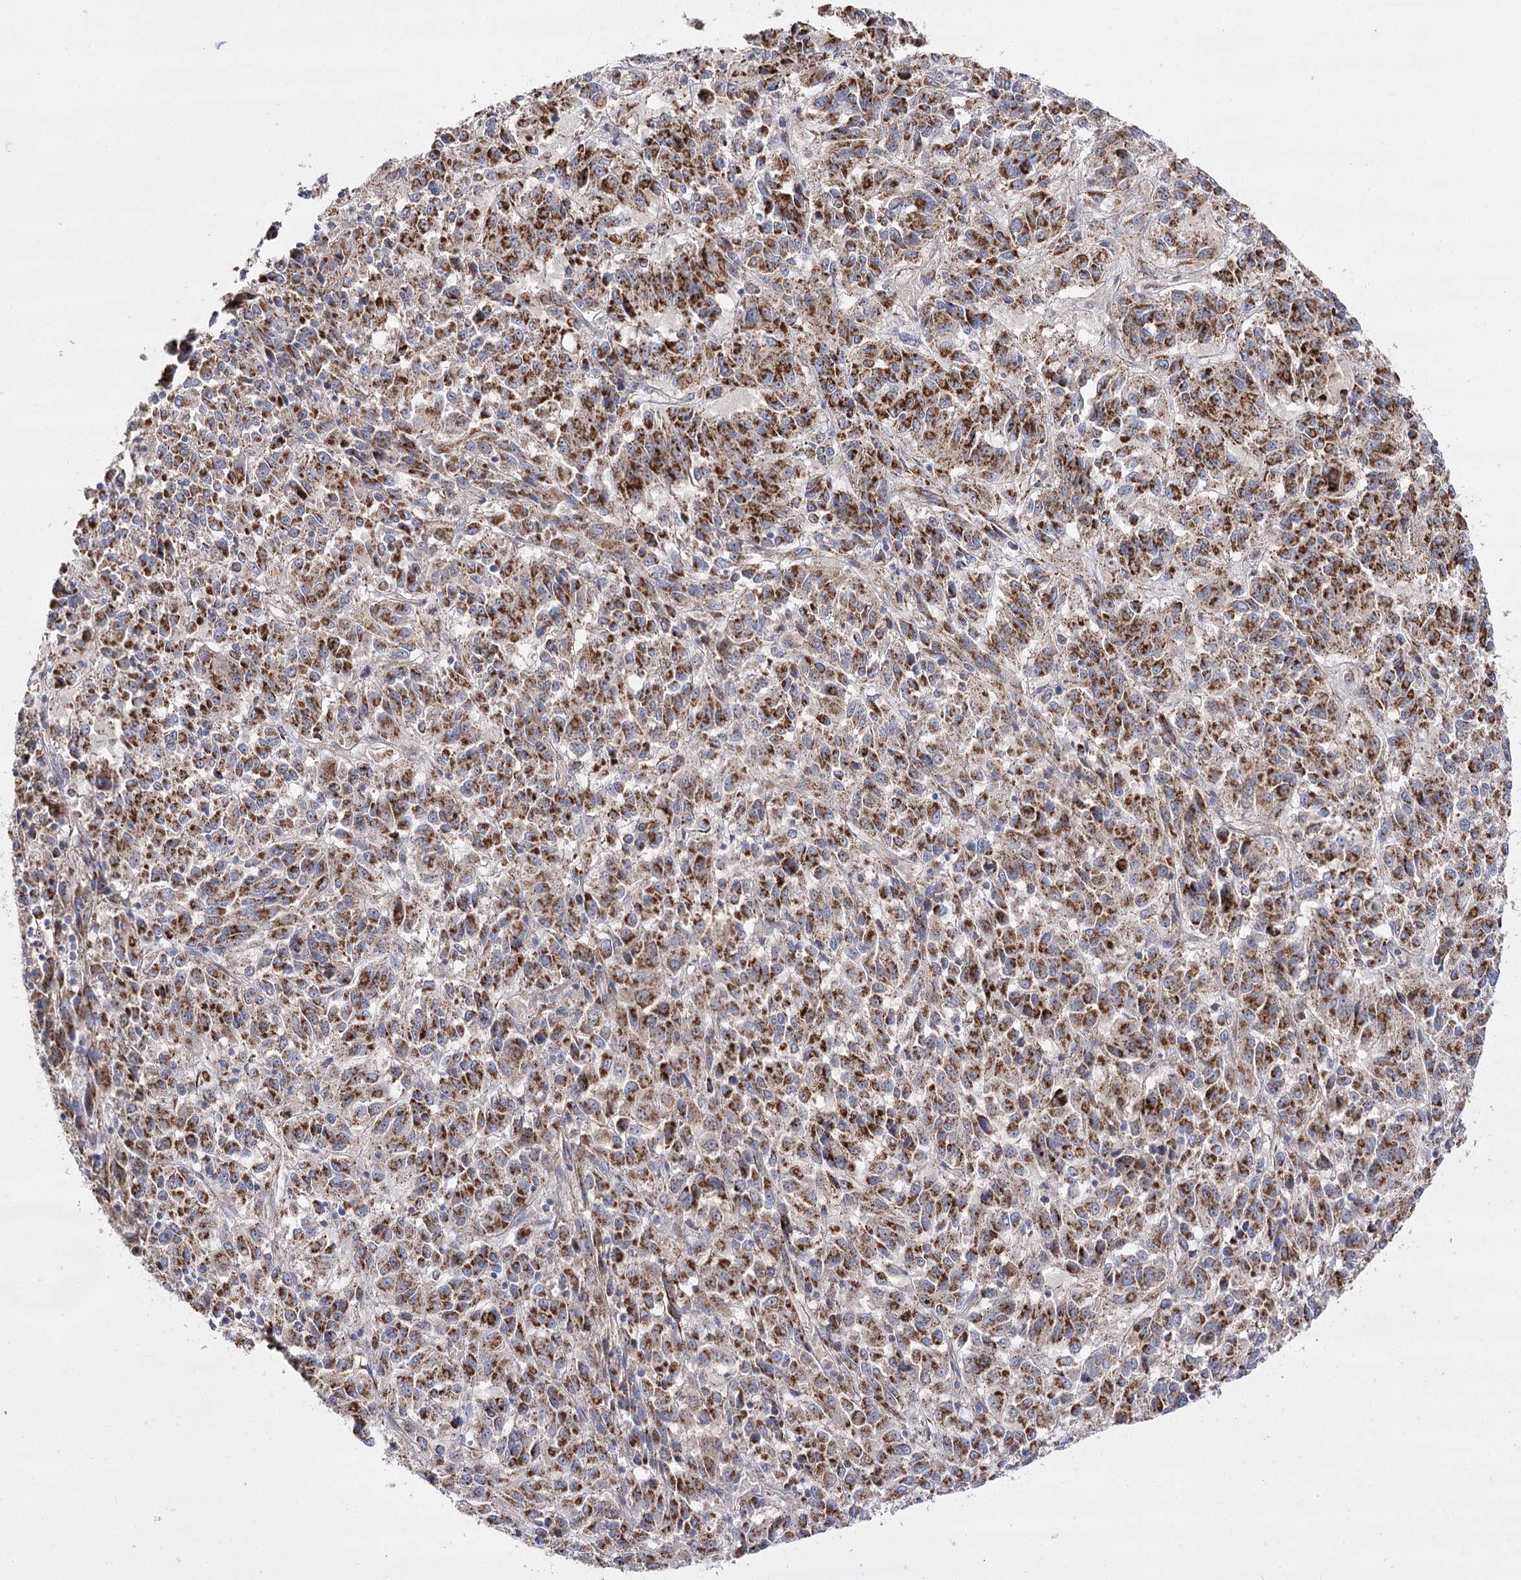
{"staining": {"intensity": "moderate", "quantity": ">75%", "location": "cytoplasmic/membranous"}, "tissue": "melanoma", "cell_type": "Tumor cells", "image_type": "cancer", "snomed": [{"axis": "morphology", "description": "Malignant melanoma, Metastatic site"}, {"axis": "topography", "description": "Lung"}], "caption": "This photomicrograph reveals melanoma stained with IHC to label a protein in brown. The cytoplasmic/membranous of tumor cells show moderate positivity for the protein. Nuclei are counter-stained blue.", "gene": "NADK2", "patient": {"sex": "male", "age": 64}}